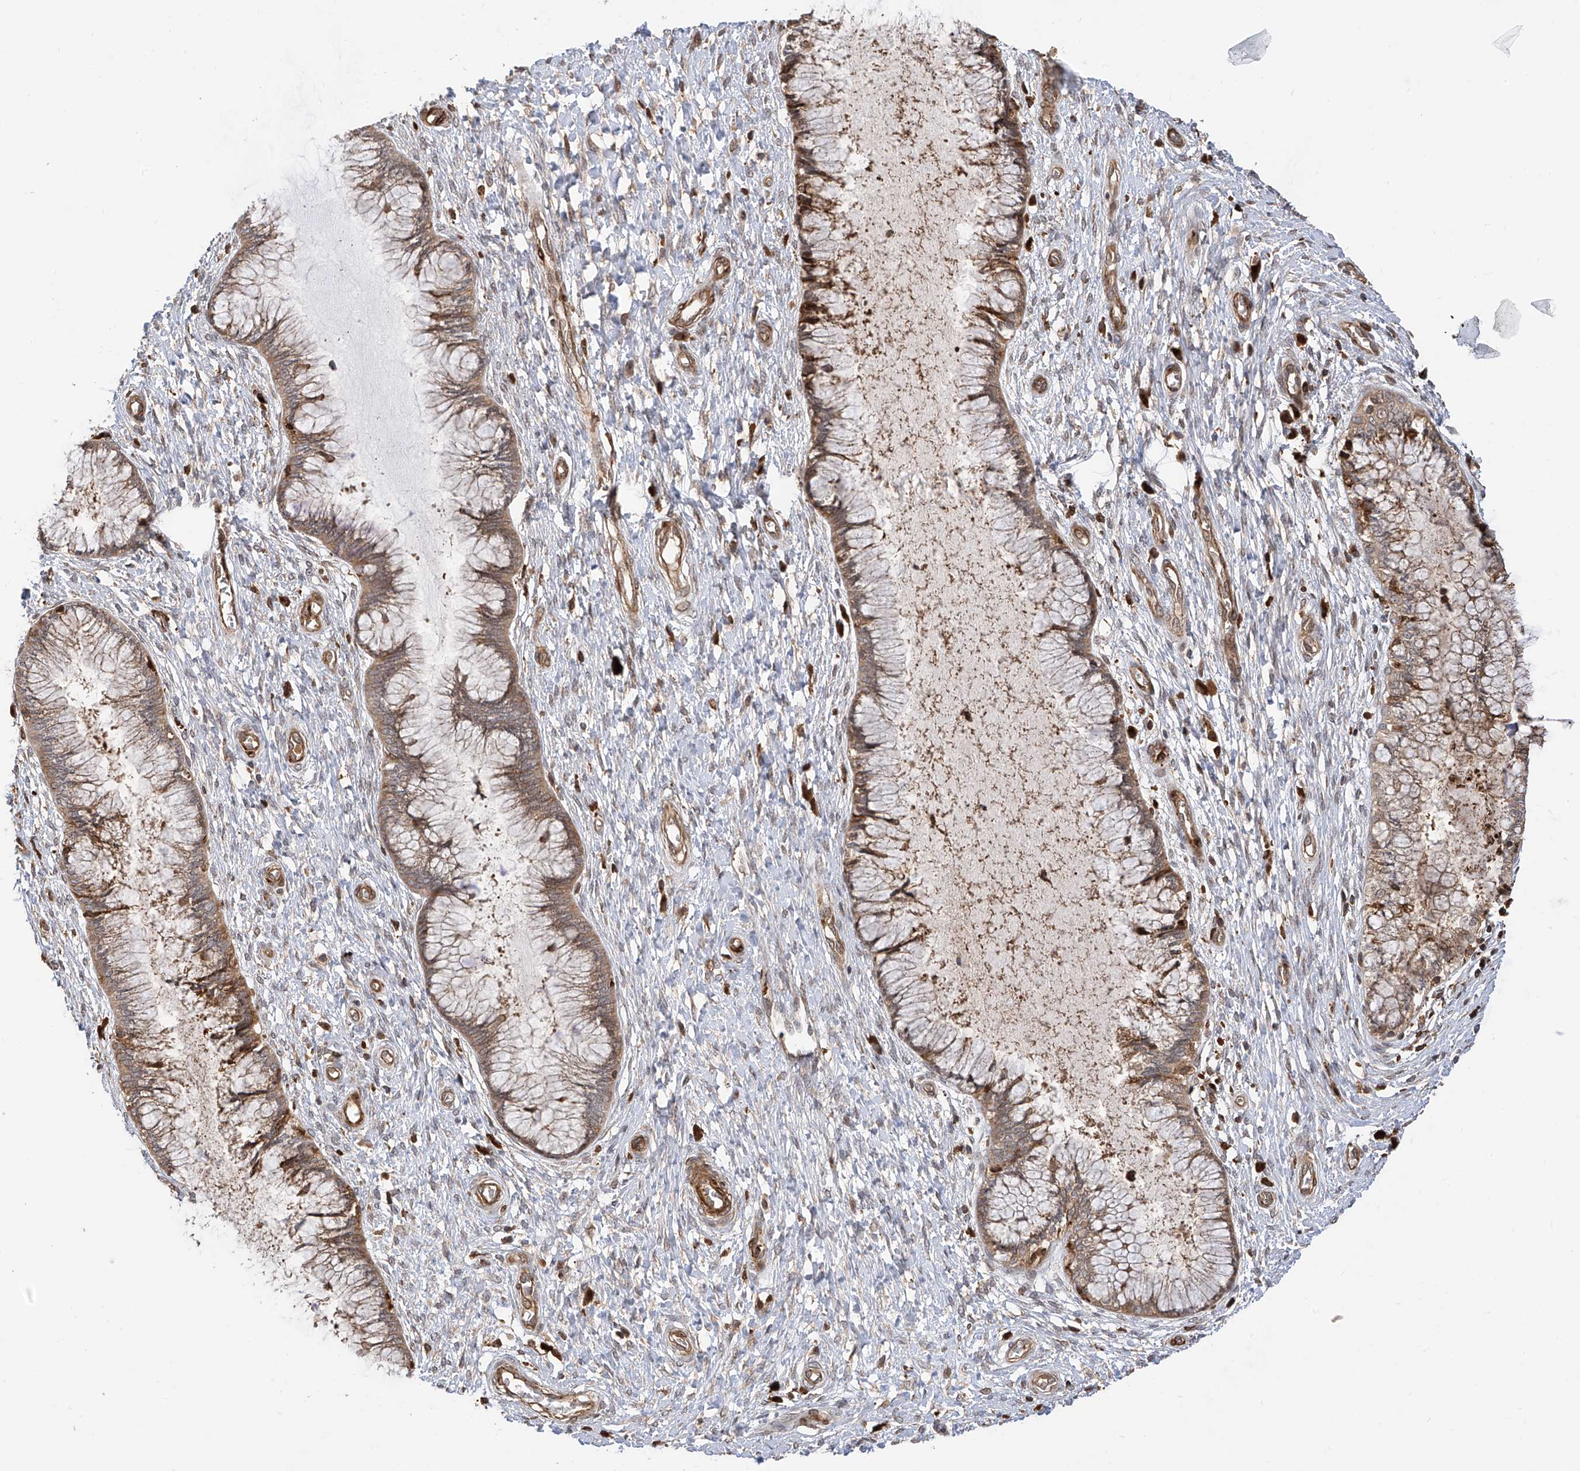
{"staining": {"intensity": "moderate", "quantity": "25%-75%", "location": "cytoplasmic/membranous"}, "tissue": "cervix", "cell_type": "Glandular cells", "image_type": "normal", "snomed": [{"axis": "morphology", "description": "Normal tissue, NOS"}, {"axis": "topography", "description": "Cervix"}], "caption": "This is an image of immunohistochemistry staining of unremarkable cervix, which shows moderate staining in the cytoplasmic/membranous of glandular cells.", "gene": "ATAD2B", "patient": {"sex": "female", "age": 55}}